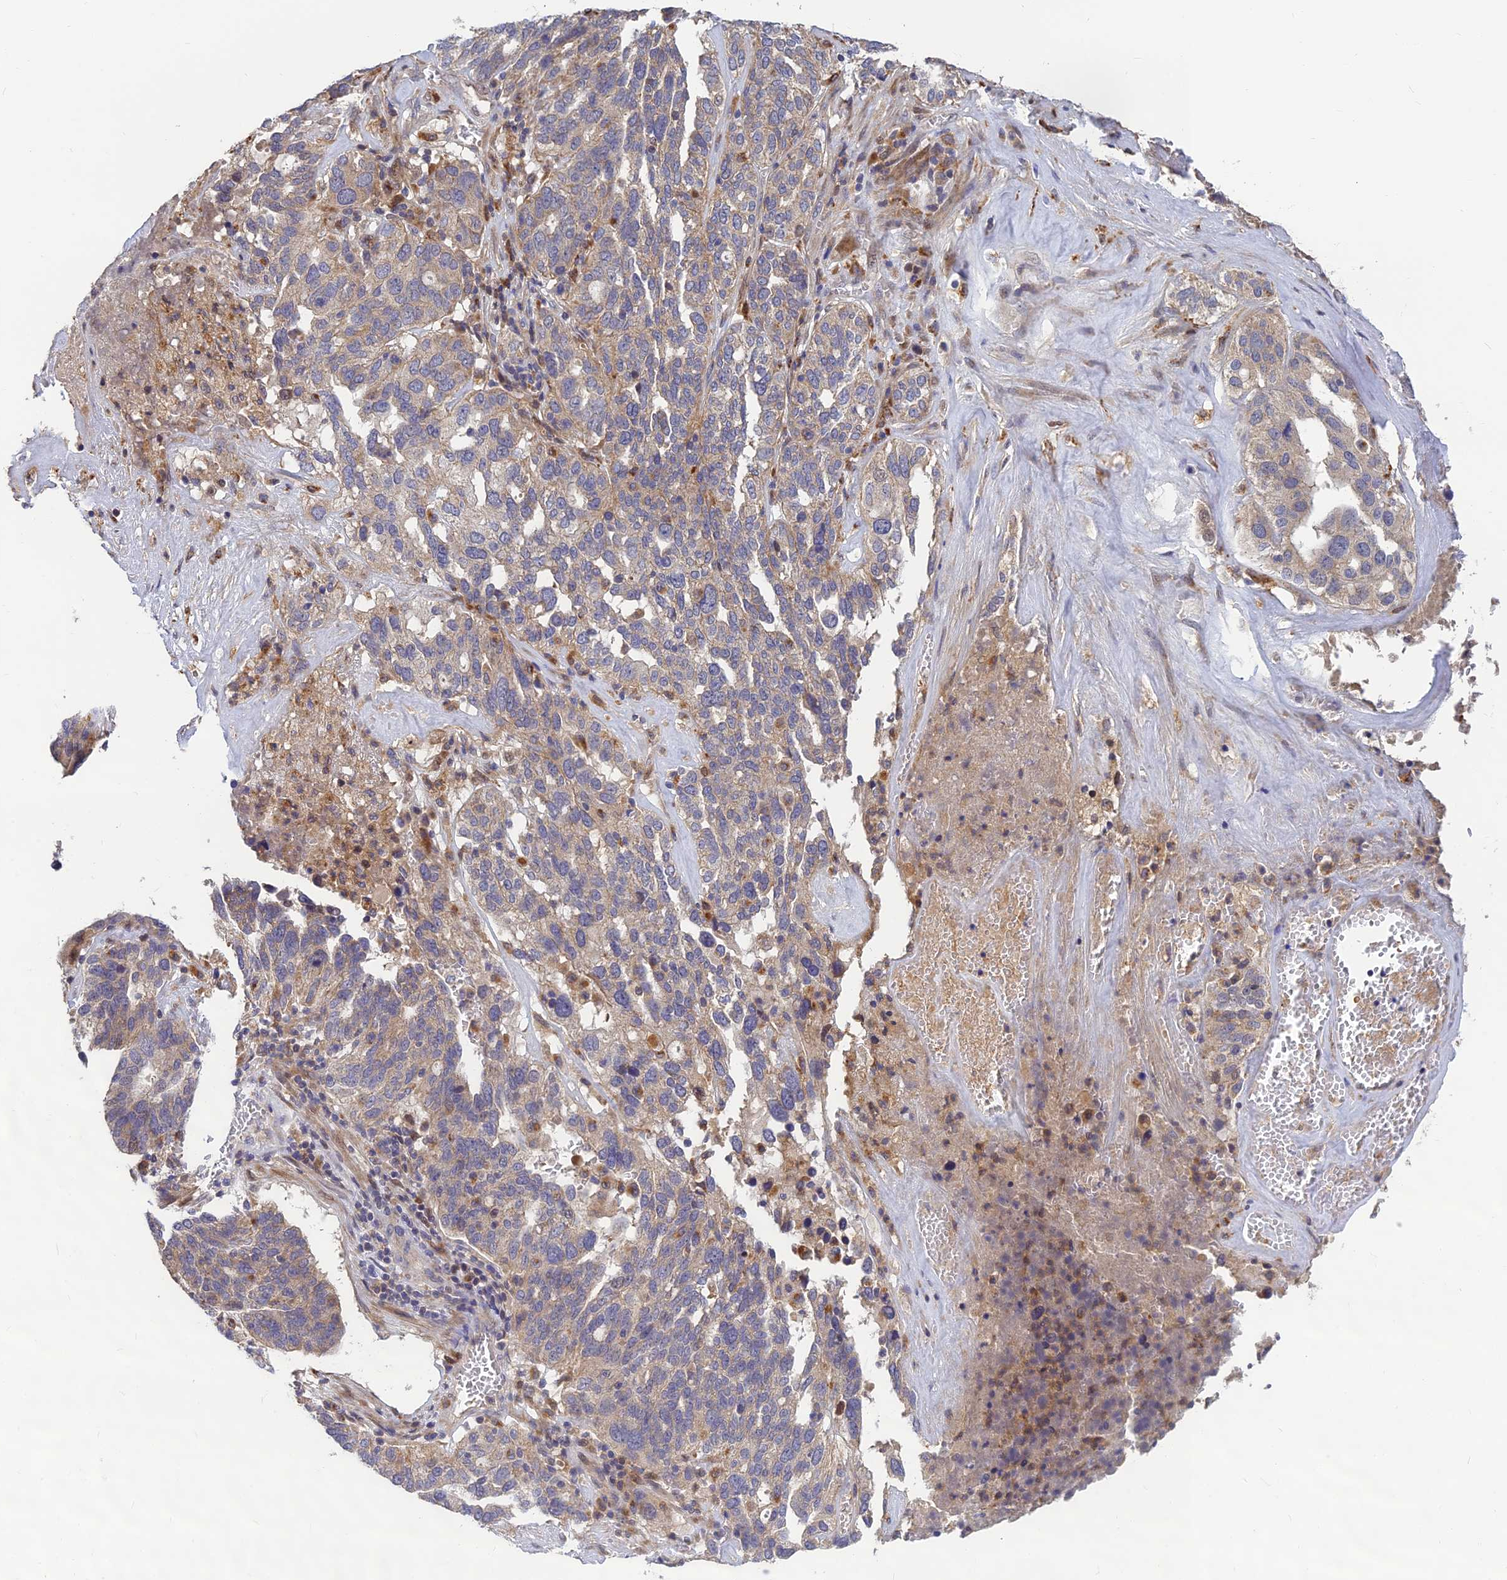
{"staining": {"intensity": "weak", "quantity": "<25%", "location": "cytoplasmic/membranous"}, "tissue": "ovarian cancer", "cell_type": "Tumor cells", "image_type": "cancer", "snomed": [{"axis": "morphology", "description": "Cystadenocarcinoma, serous, NOS"}, {"axis": "topography", "description": "Ovary"}], "caption": "Ovarian serous cystadenocarcinoma was stained to show a protein in brown. There is no significant positivity in tumor cells.", "gene": "FAM151B", "patient": {"sex": "female", "age": 59}}